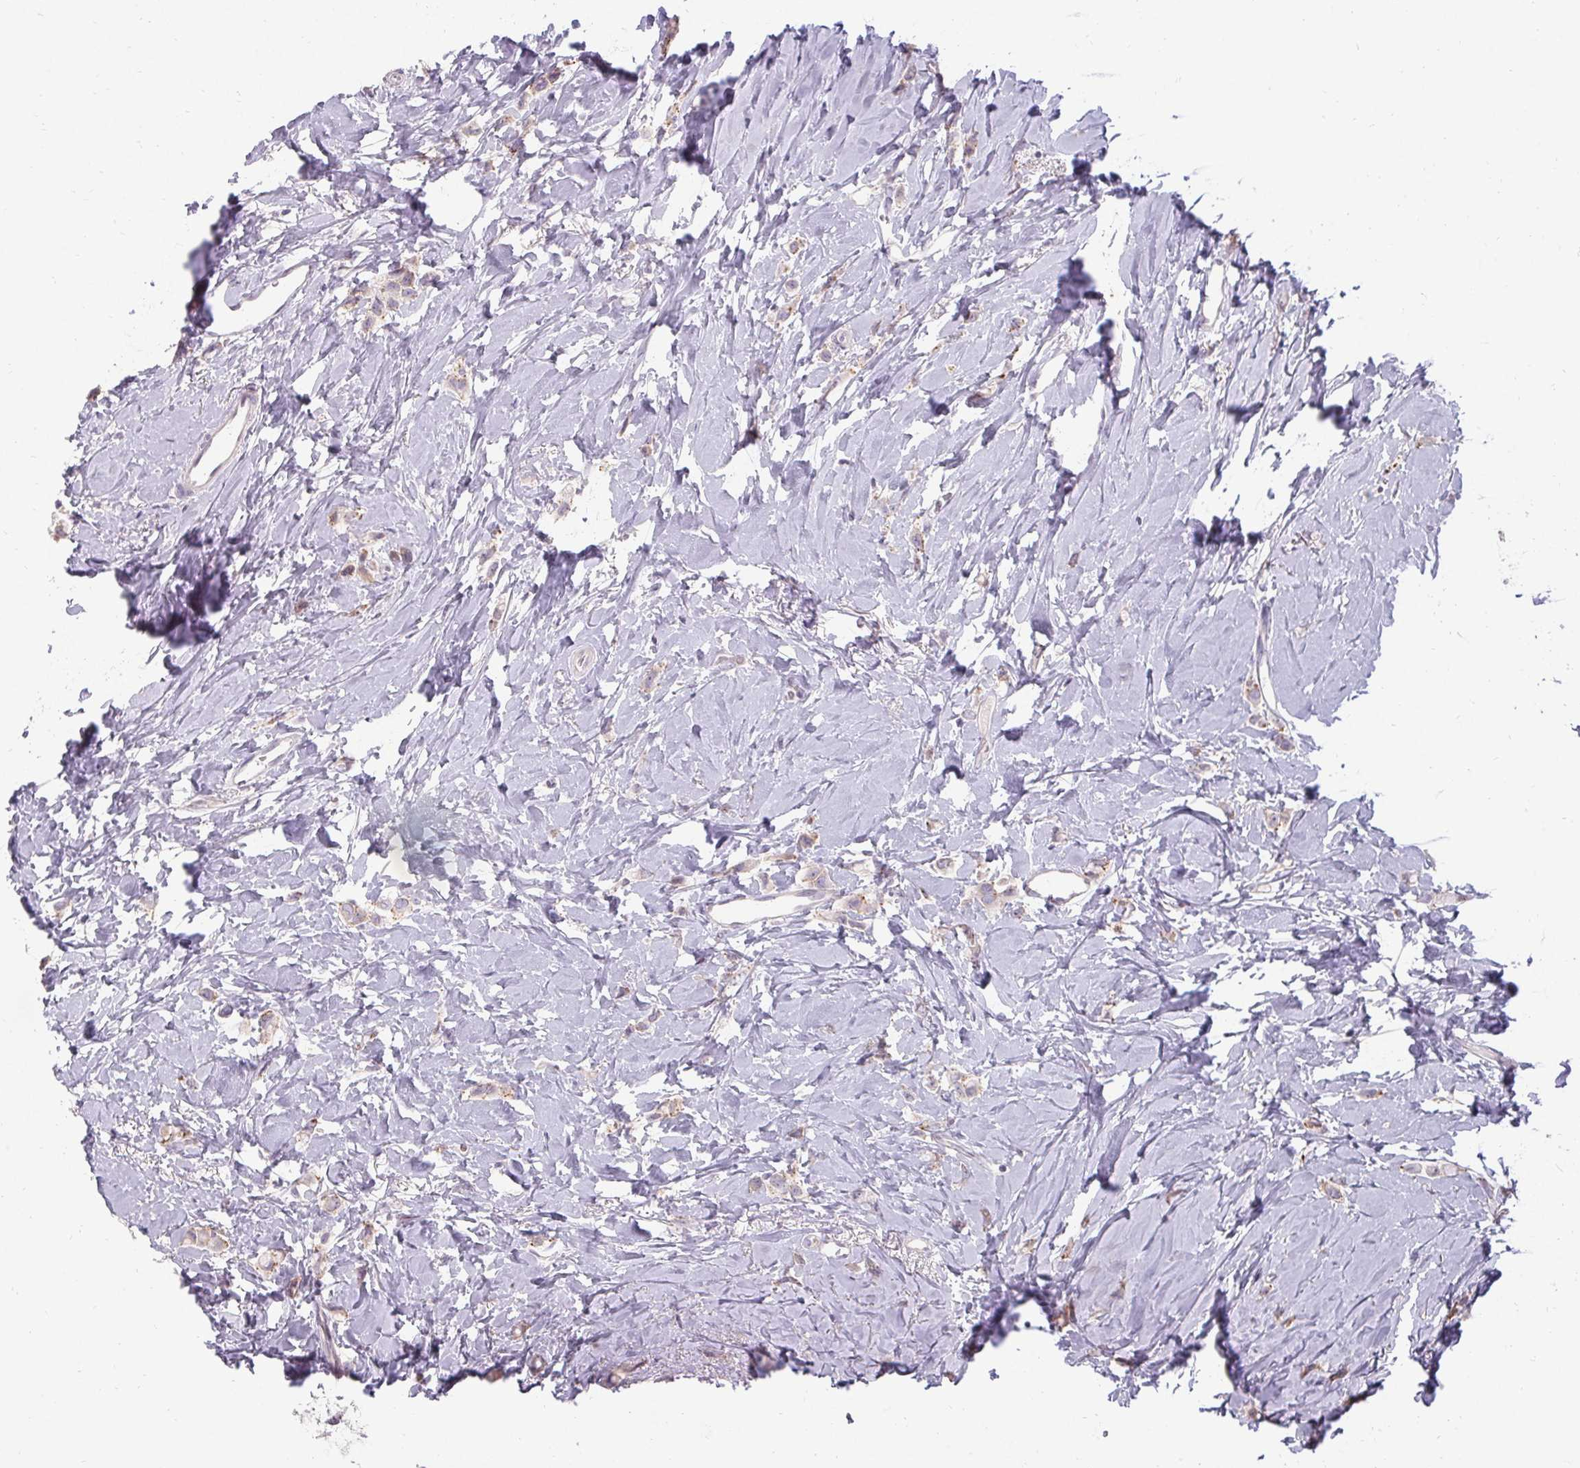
{"staining": {"intensity": "weak", "quantity": "<25%", "location": "cytoplasmic/membranous"}, "tissue": "breast cancer", "cell_type": "Tumor cells", "image_type": "cancer", "snomed": [{"axis": "morphology", "description": "Lobular carcinoma"}, {"axis": "topography", "description": "Breast"}], "caption": "The photomicrograph shows no significant expression in tumor cells of breast cancer.", "gene": "HSD17B3", "patient": {"sex": "female", "age": 66}}